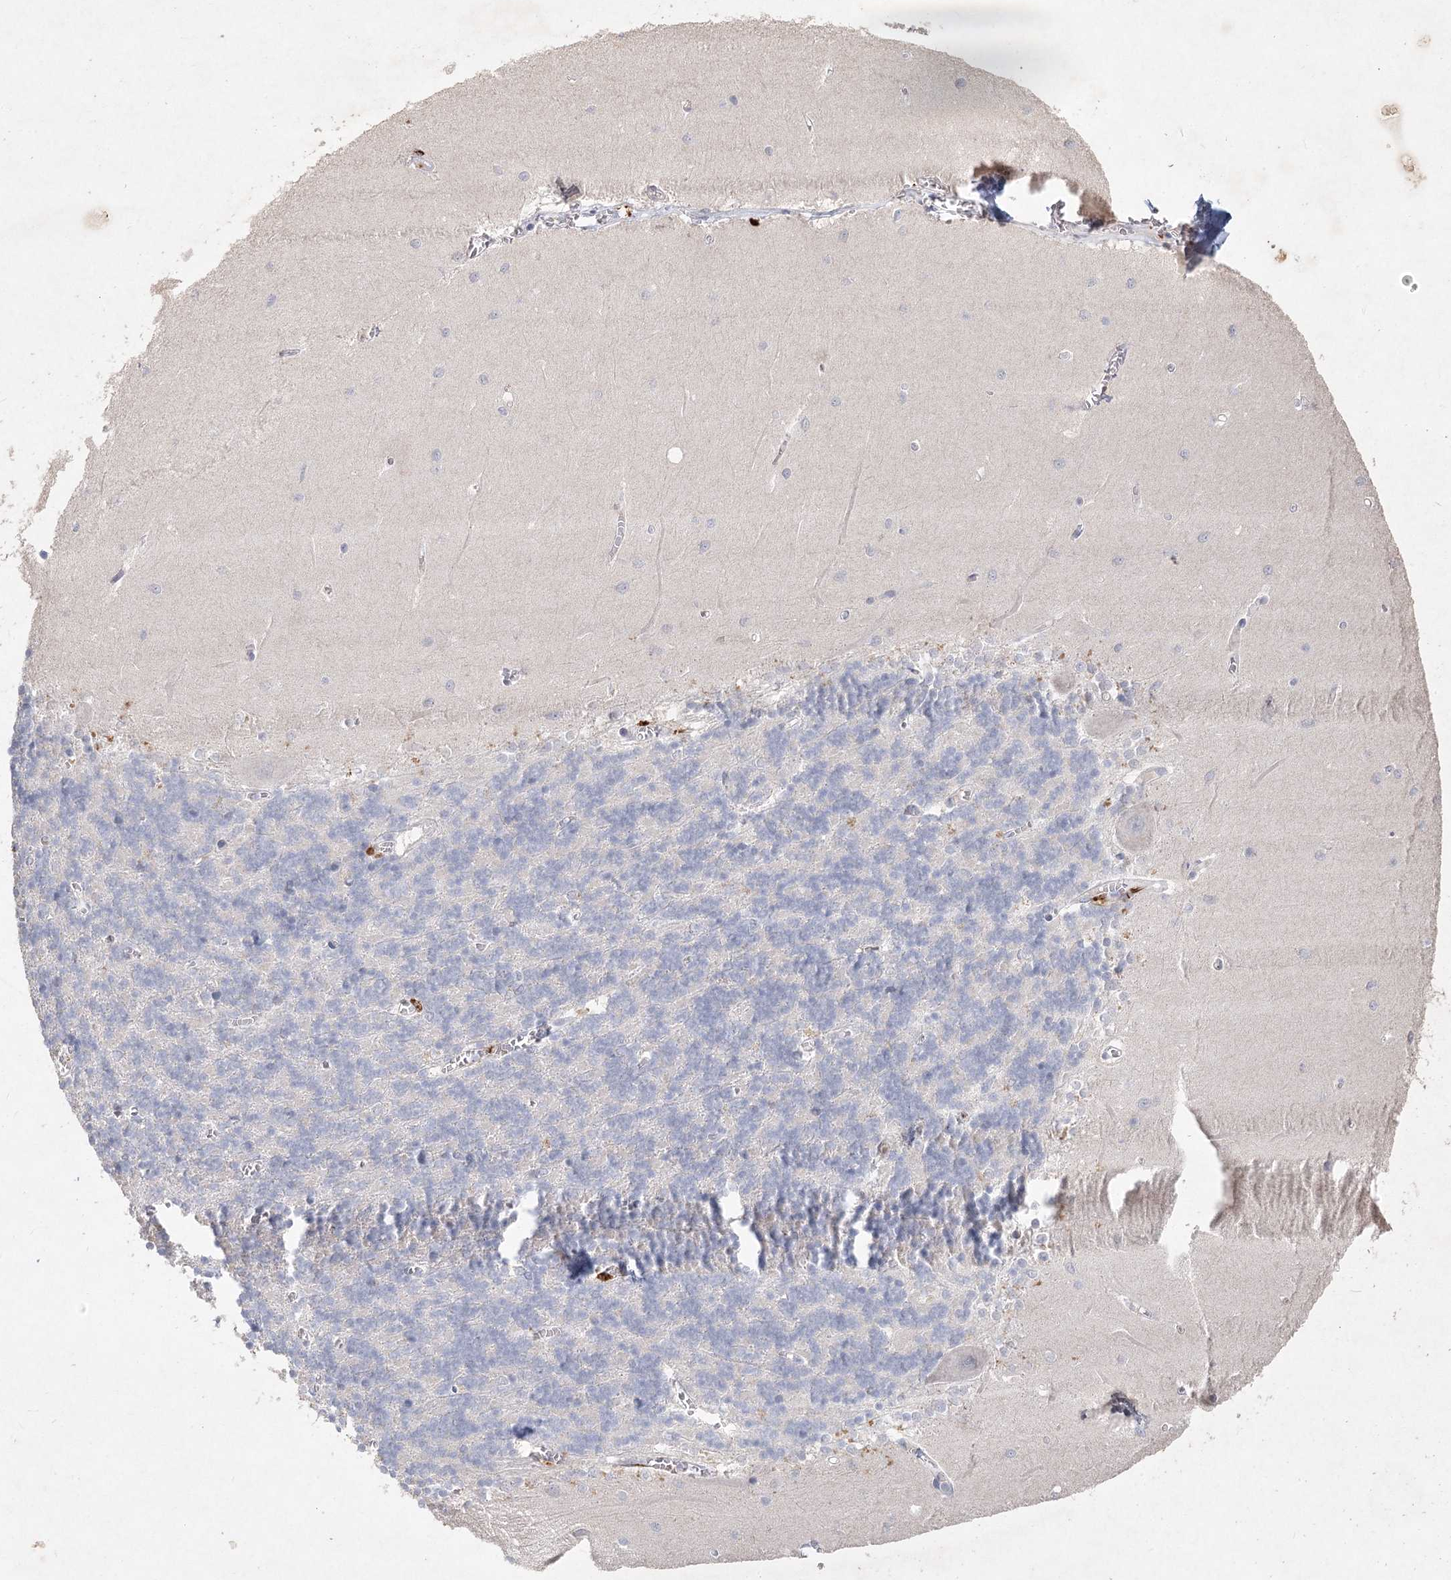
{"staining": {"intensity": "negative", "quantity": "none", "location": "none"}, "tissue": "cerebellum", "cell_type": "Cells in granular layer", "image_type": "normal", "snomed": [{"axis": "morphology", "description": "Normal tissue, NOS"}, {"axis": "topography", "description": "Cerebellum"}], "caption": "IHC histopathology image of benign human cerebellum stained for a protein (brown), which shows no expression in cells in granular layer.", "gene": "ARSI", "patient": {"sex": "male", "age": 37}}